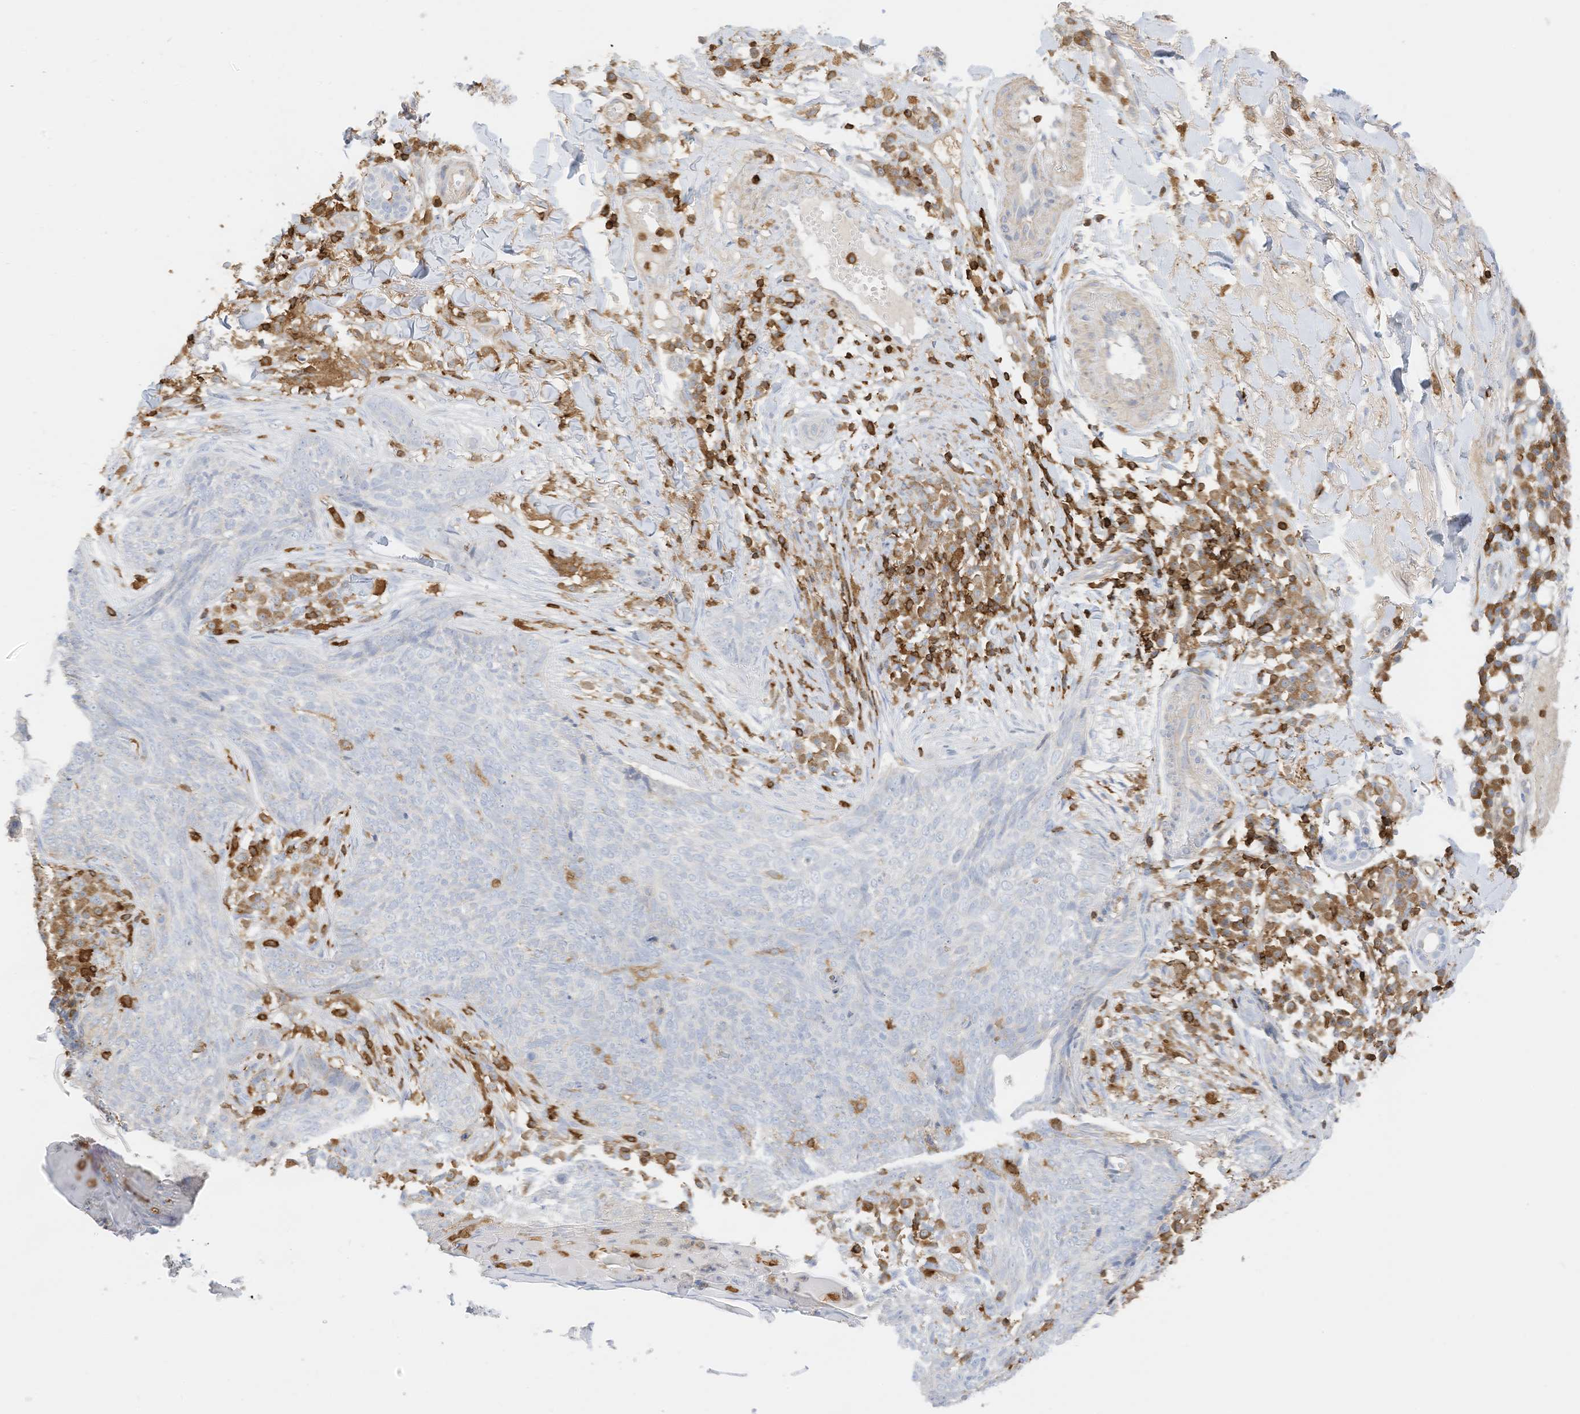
{"staining": {"intensity": "negative", "quantity": "none", "location": "none"}, "tissue": "skin cancer", "cell_type": "Tumor cells", "image_type": "cancer", "snomed": [{"axis": "morphology", "description": "Basal cell carcinoma"}, {"axis": "topography", "description": "Skin"}], "caption": "Immunohistochemistry (IHC) of human skin basal cell carcinoma displays no positivity in tumor cells. (Stains: DAB (3,3'-diaminobenzidine) immunohistochemistry with hematoxylin counter stain, Microscopy: brightfield microscopy at high magnification).", "gene": "ARHGAP25", "patient": {"sex": "male", "age": 85}}